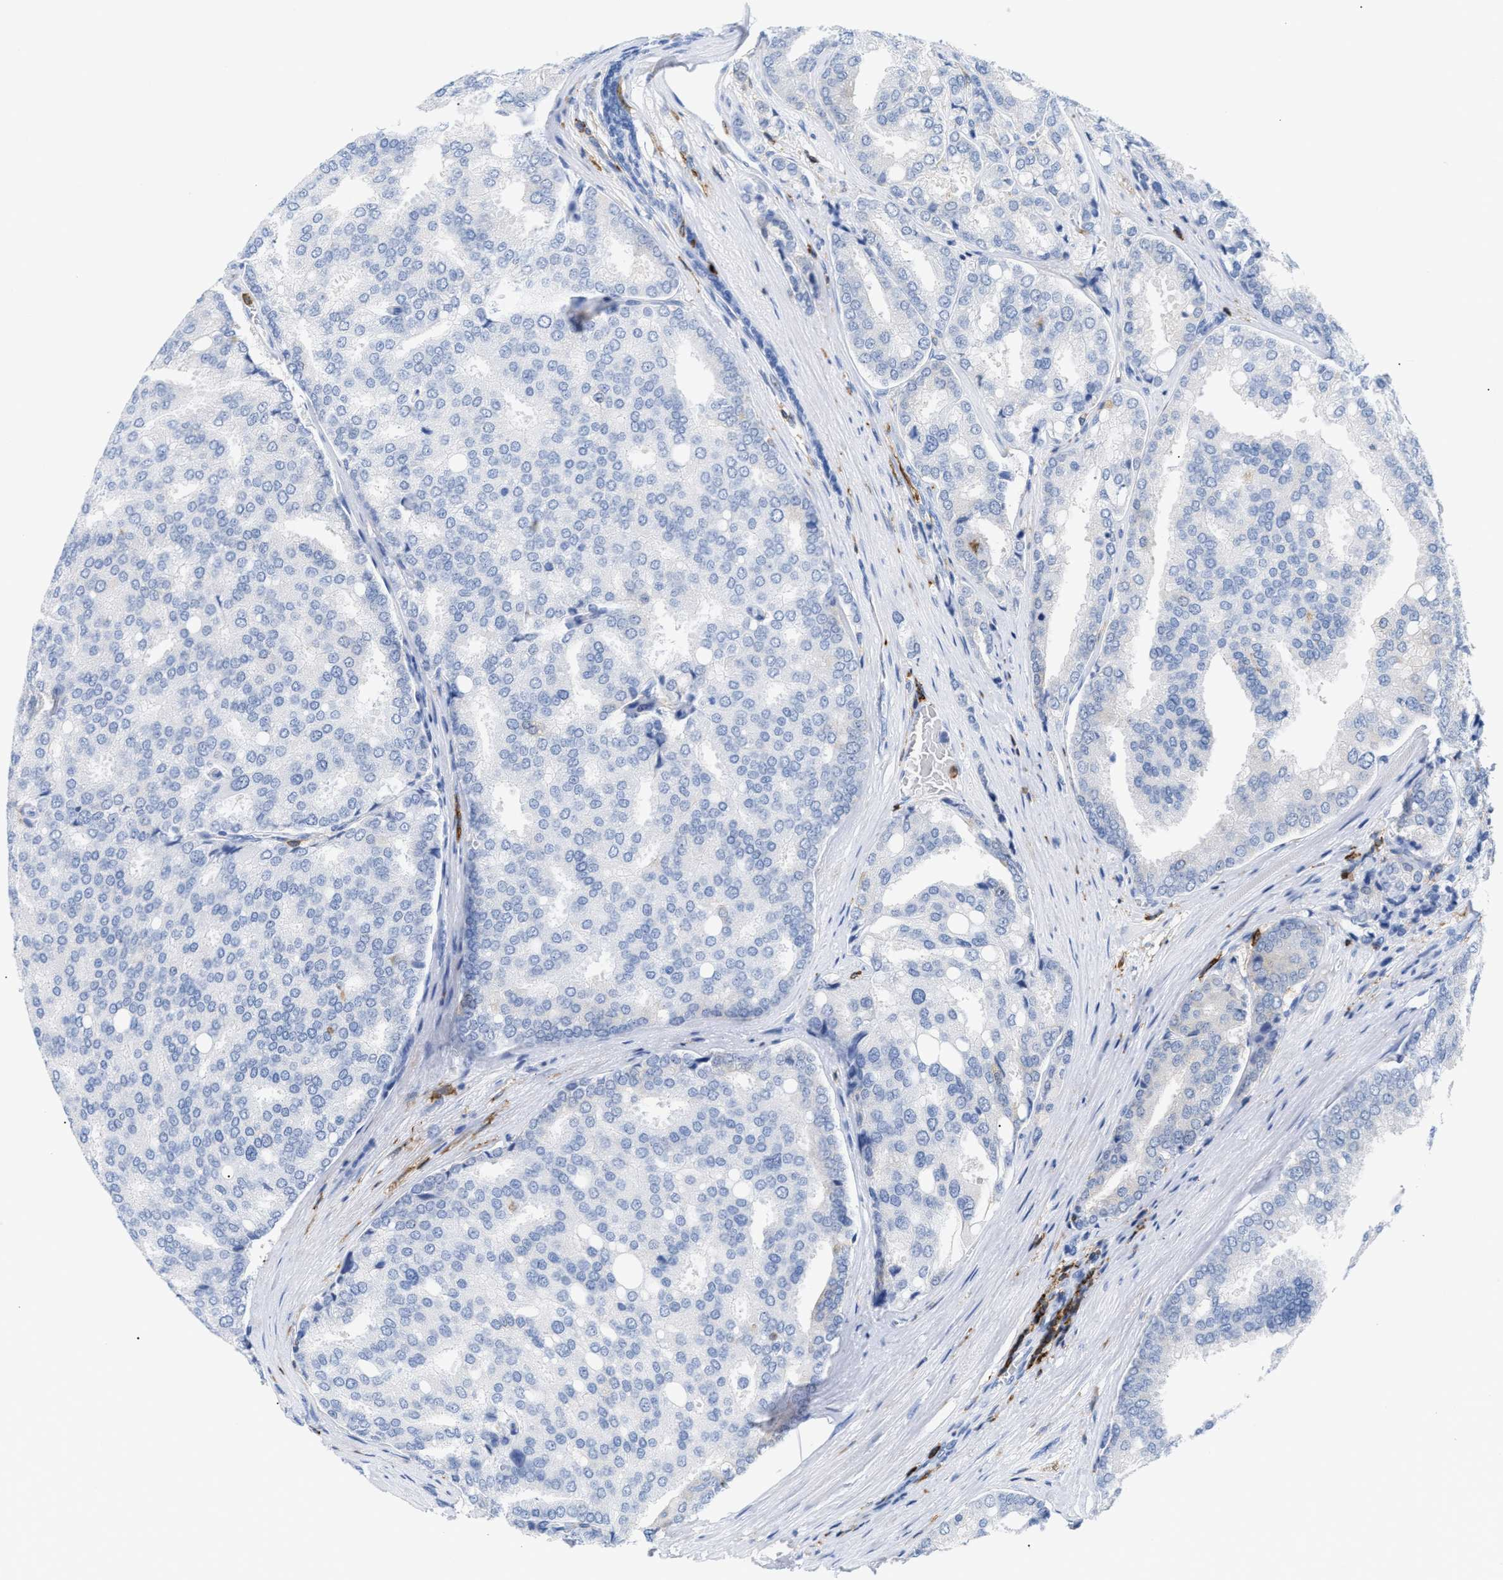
{"staining": {"intensity": "negative", "quantity": "none", "location": "none"}, "tissue": "prostate cancer", "cell_type": "Tumor cells", "image_type": "cancer", "snomed": [{"axis": "morphology", "description": "Adenocarcinoma, High grade"}, {"axis": "topography", "description": "Prostate"}], "caption": "Immunohistochemical staining of prostate high-grade adenocarcinoma reveals no significant expression in tumor cells.", "gene": "LCP1", "patient": {"sex": "male", "age": 50}}